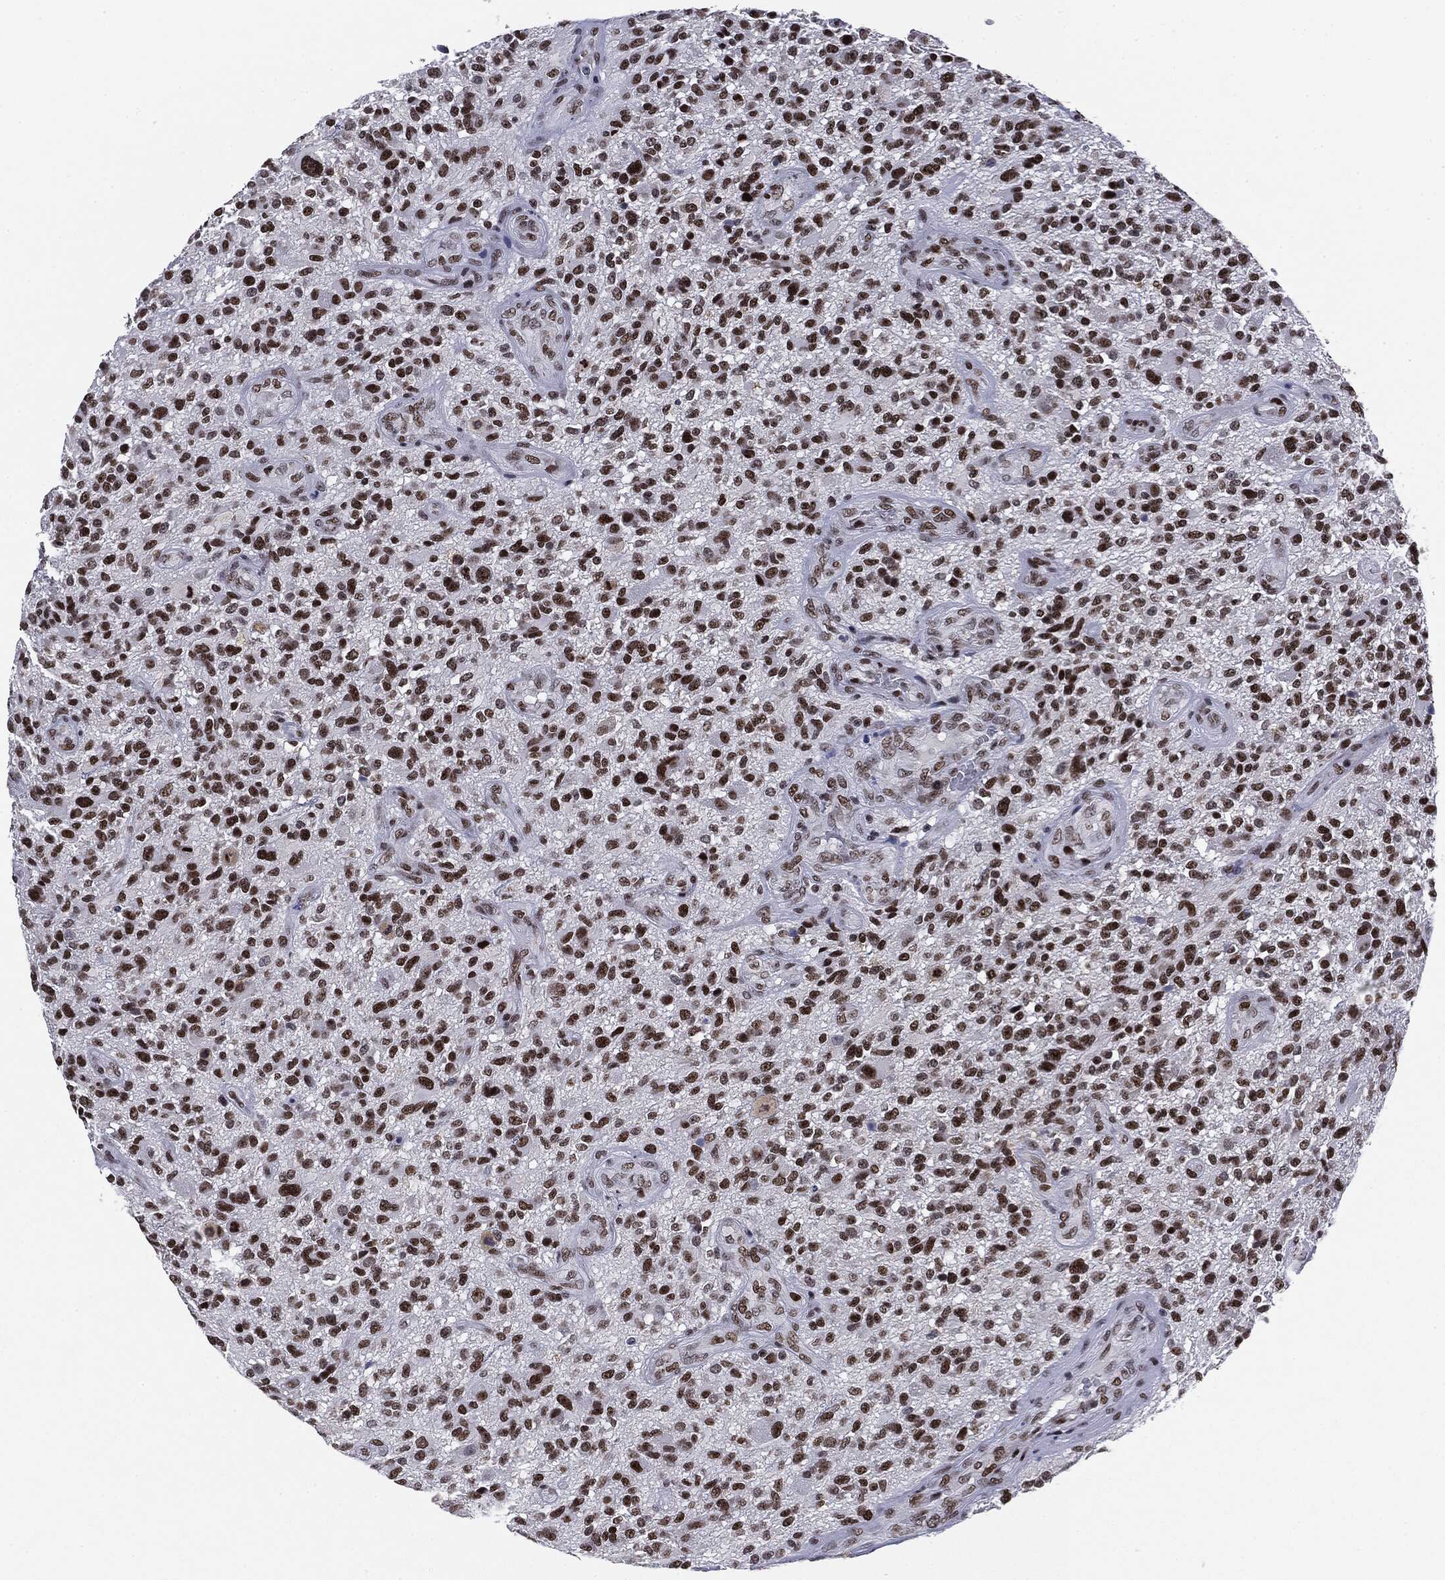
{"staining": {"intensity": "strong", "quantity": ">75%", "location": "nuclear"}, "tissue": "glioma", "cell_type": "Tumor cells", "image_type": "cancer", "snomed": [{"axis": "morphology", "description": "Glioma, malignant, High grade"}, {"axis": "topography", "description": "Brain"}], "caption": "The histopathology image displays staining of glioma, revealing strong nuclear protein staining (brown color) within tumor cells.", "gene": "MDC1", "patient": {"sex": "male", "age": 47}}